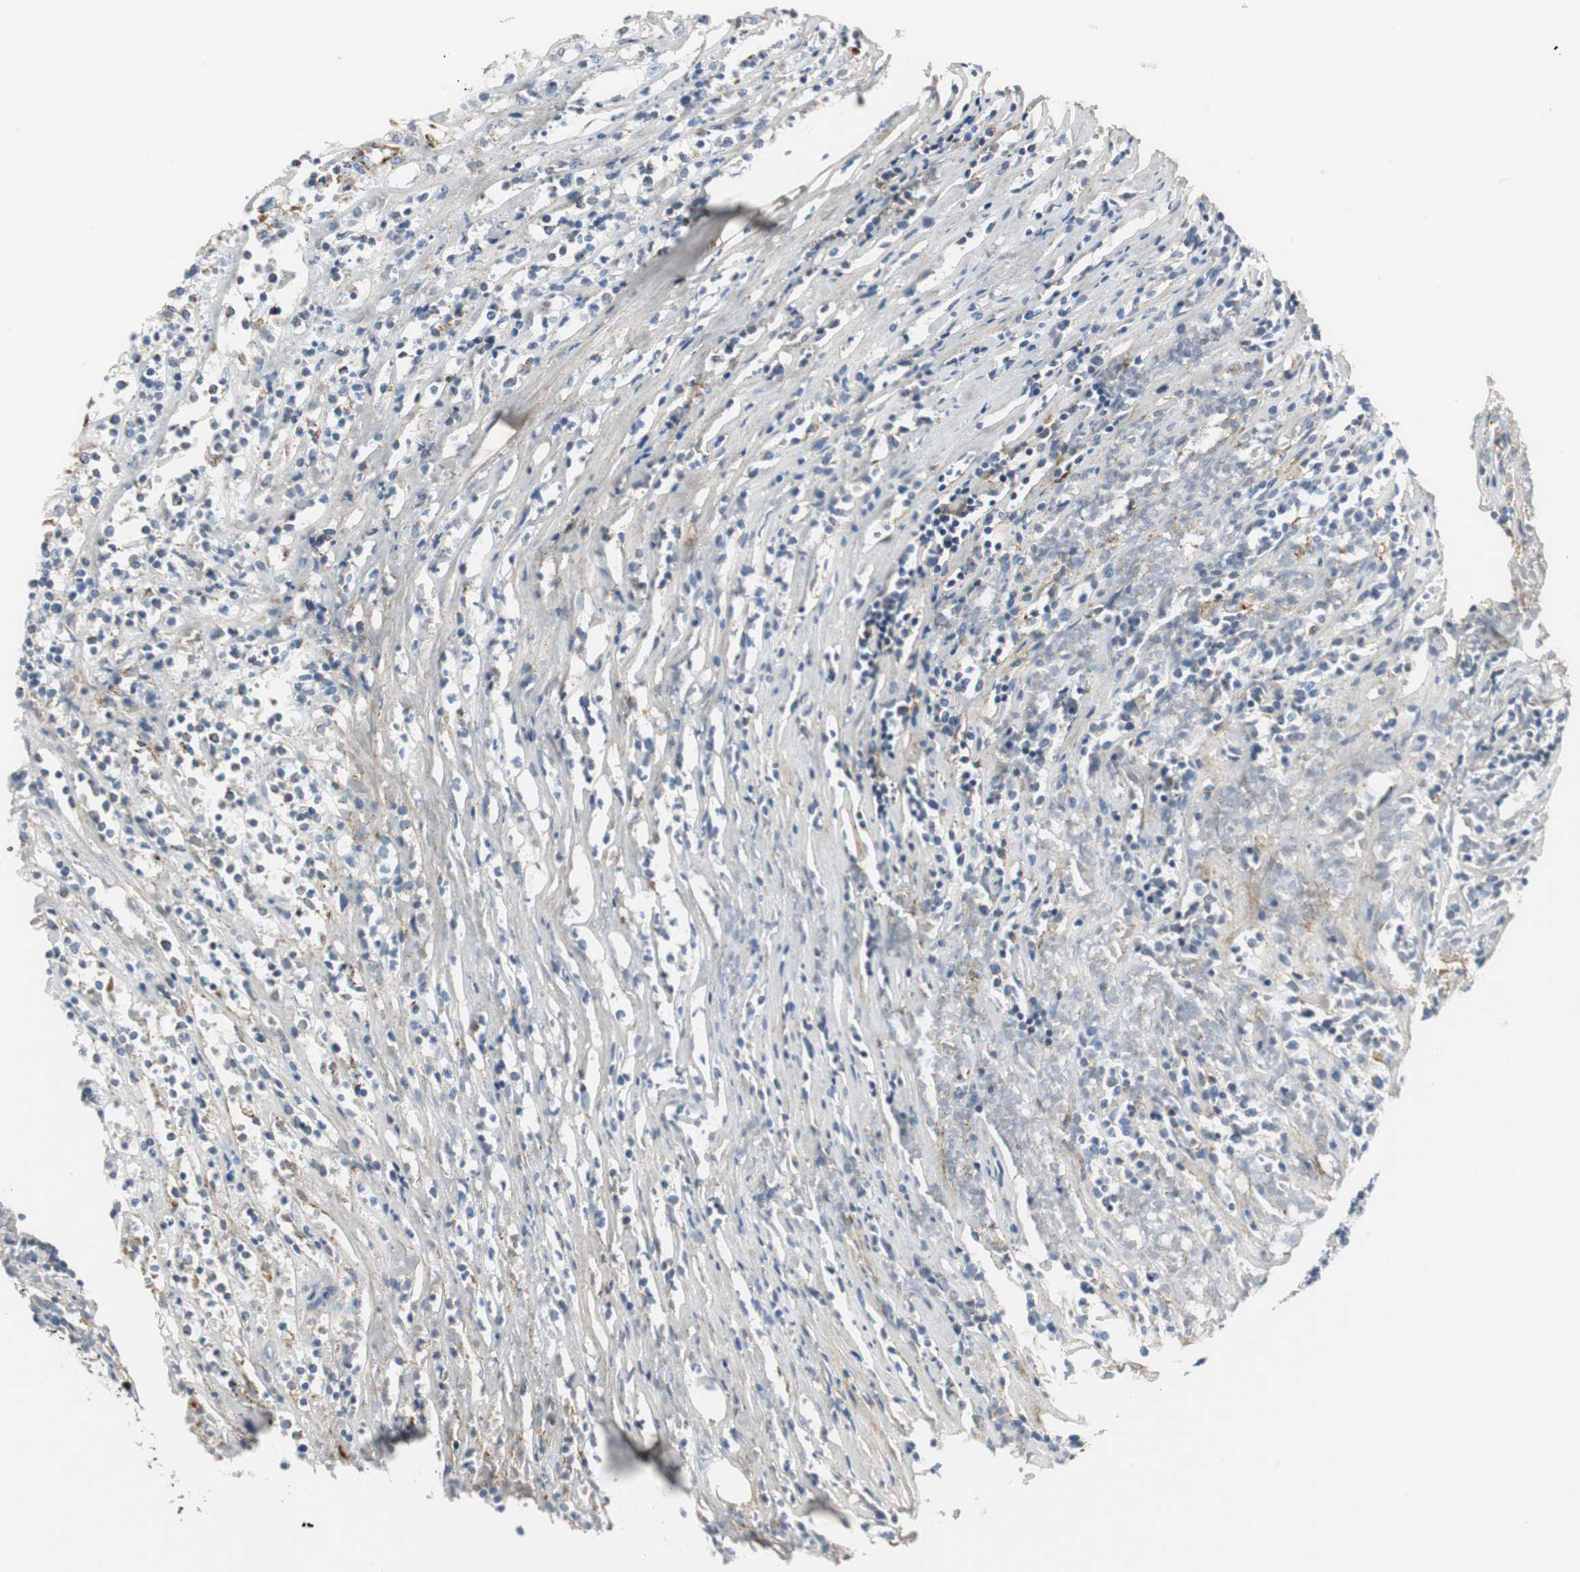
{"staining": {"intensity": "moderate", "quantity": "25%-75%", "location": "cytoplasmic/membranous"}, "tissue": "lymphoma", "cell_type": "Tumor cells", "image_type": "cancer", "snomed": [{"axis": "morphology", "description": "Malignant lymphoma, non-Hodgkin's type, High grade"}, {"axis": "topography", "description": "Lymph node"}], "caption": "Protein staining of lymphoma tissue displays moderate cytoplasmic/membranous expression in approximately 25%-75% of tumor cells.", "gene": "C1QTNF7", "patient": {"sex": "female", "age": 73}}